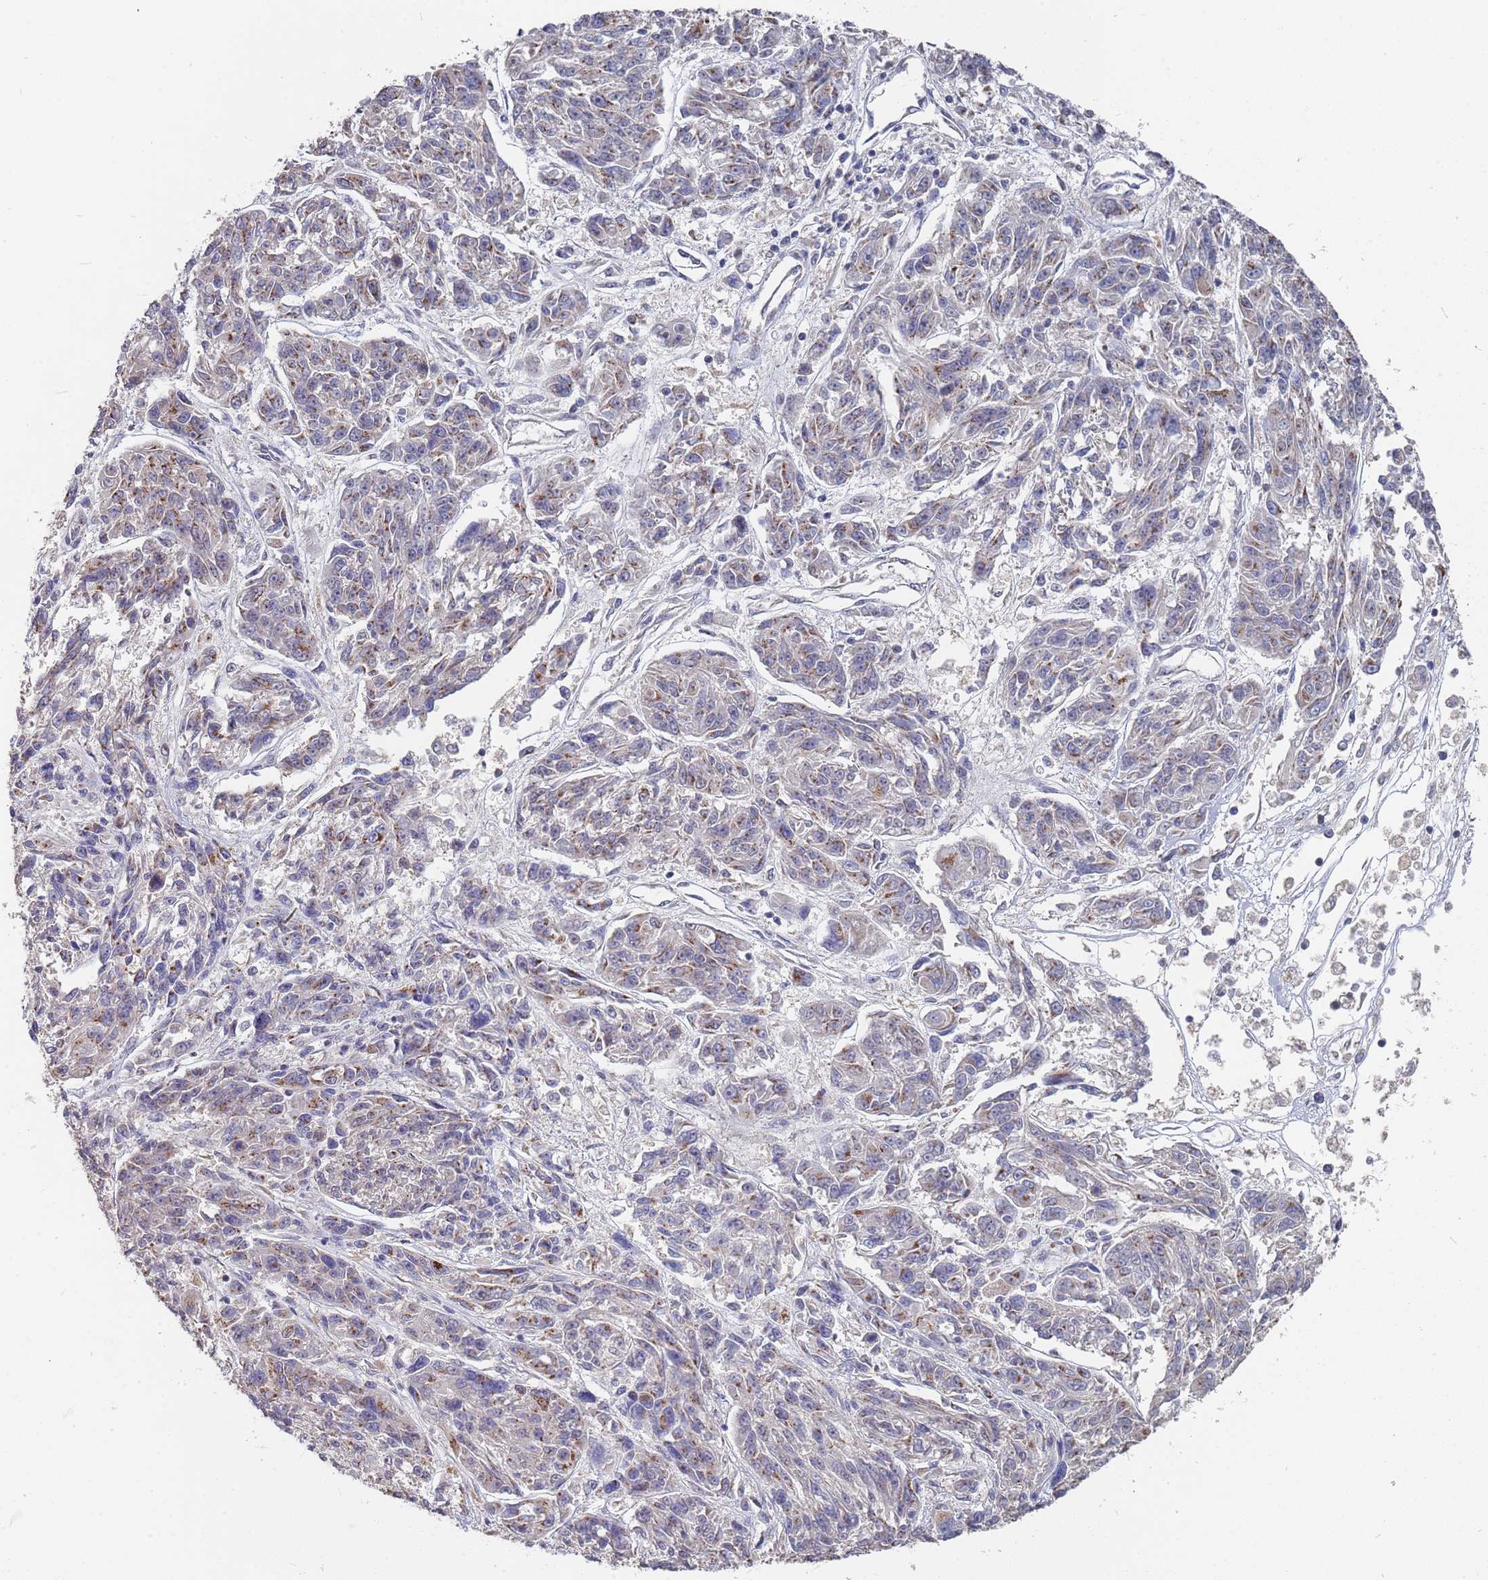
{"staining": {"intensity": "negative", "quantity": "none", "location": "none"}, "tissue": "melanoma", "cell_type": "Tumor cells", "image_type": "cancer", "snomed": [{"axis": "morphology", "description": "Malignant melanoma, NOS"}, {"axis": "topography", "description": "Skin"}], "caption": "Tumor cells are negative for brown protein staining in melanoma.", "gene": "TCEANC2", "patient": {"sex": "male", "age": 53}}